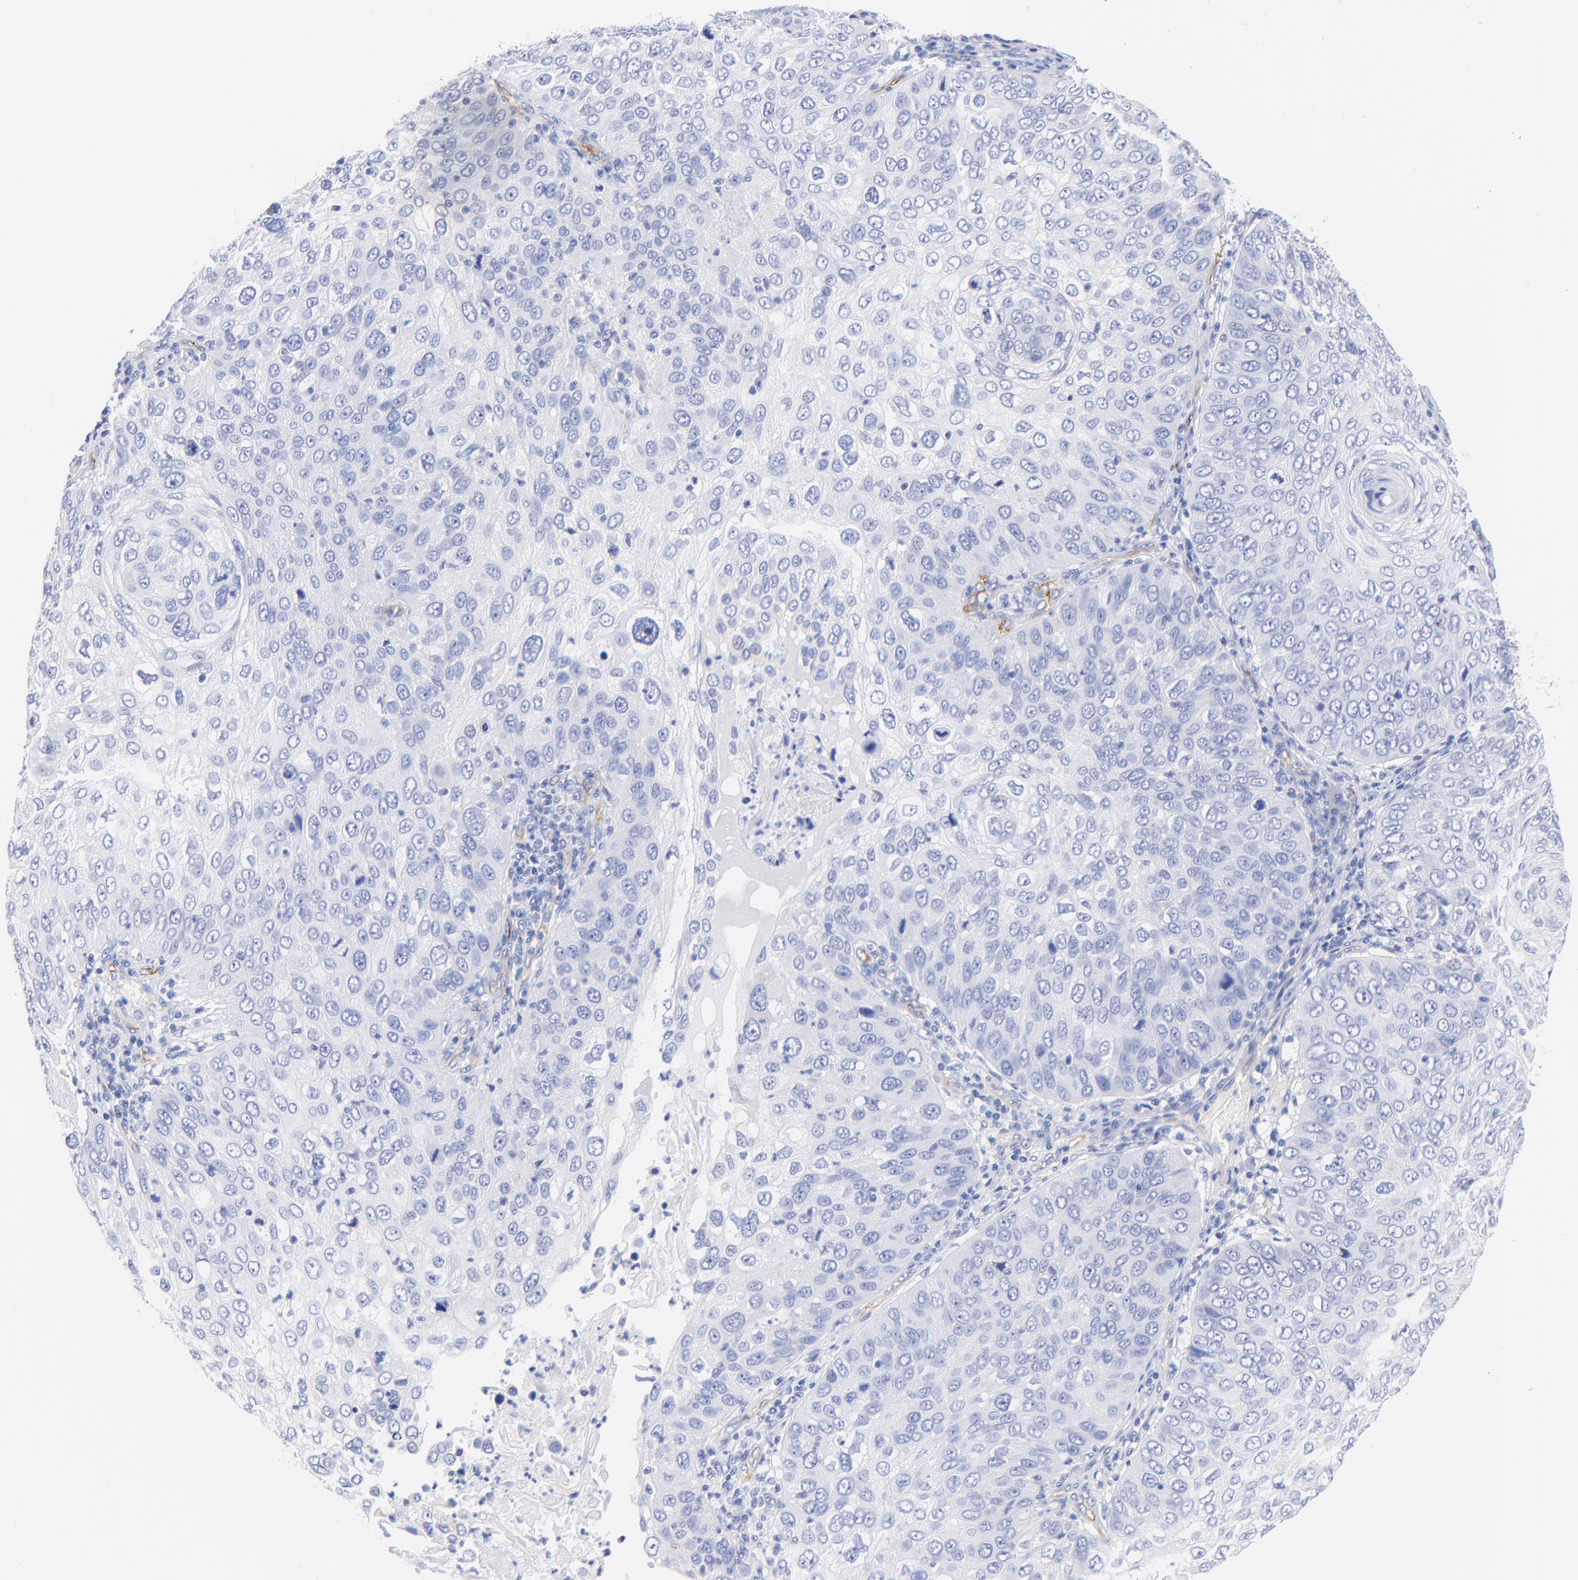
{"staining": {"intensity": "negative", "quantity": "none", "location": "none"}, "tissue": "skin cancer", "cell_type": "Tumor cells", "image_type": "cancer", "snomed": [{"axis": "morphology", "description": "Squamous cell carcinoma, NOS"}, {"axis": "topography", "description": "Skin"}], "caption": "The photomicrograph demonstrates no staining of tumor cells in skin cancer.", "gene": "SLC44A2", "patient": {"sex": "male", "age": 87}}